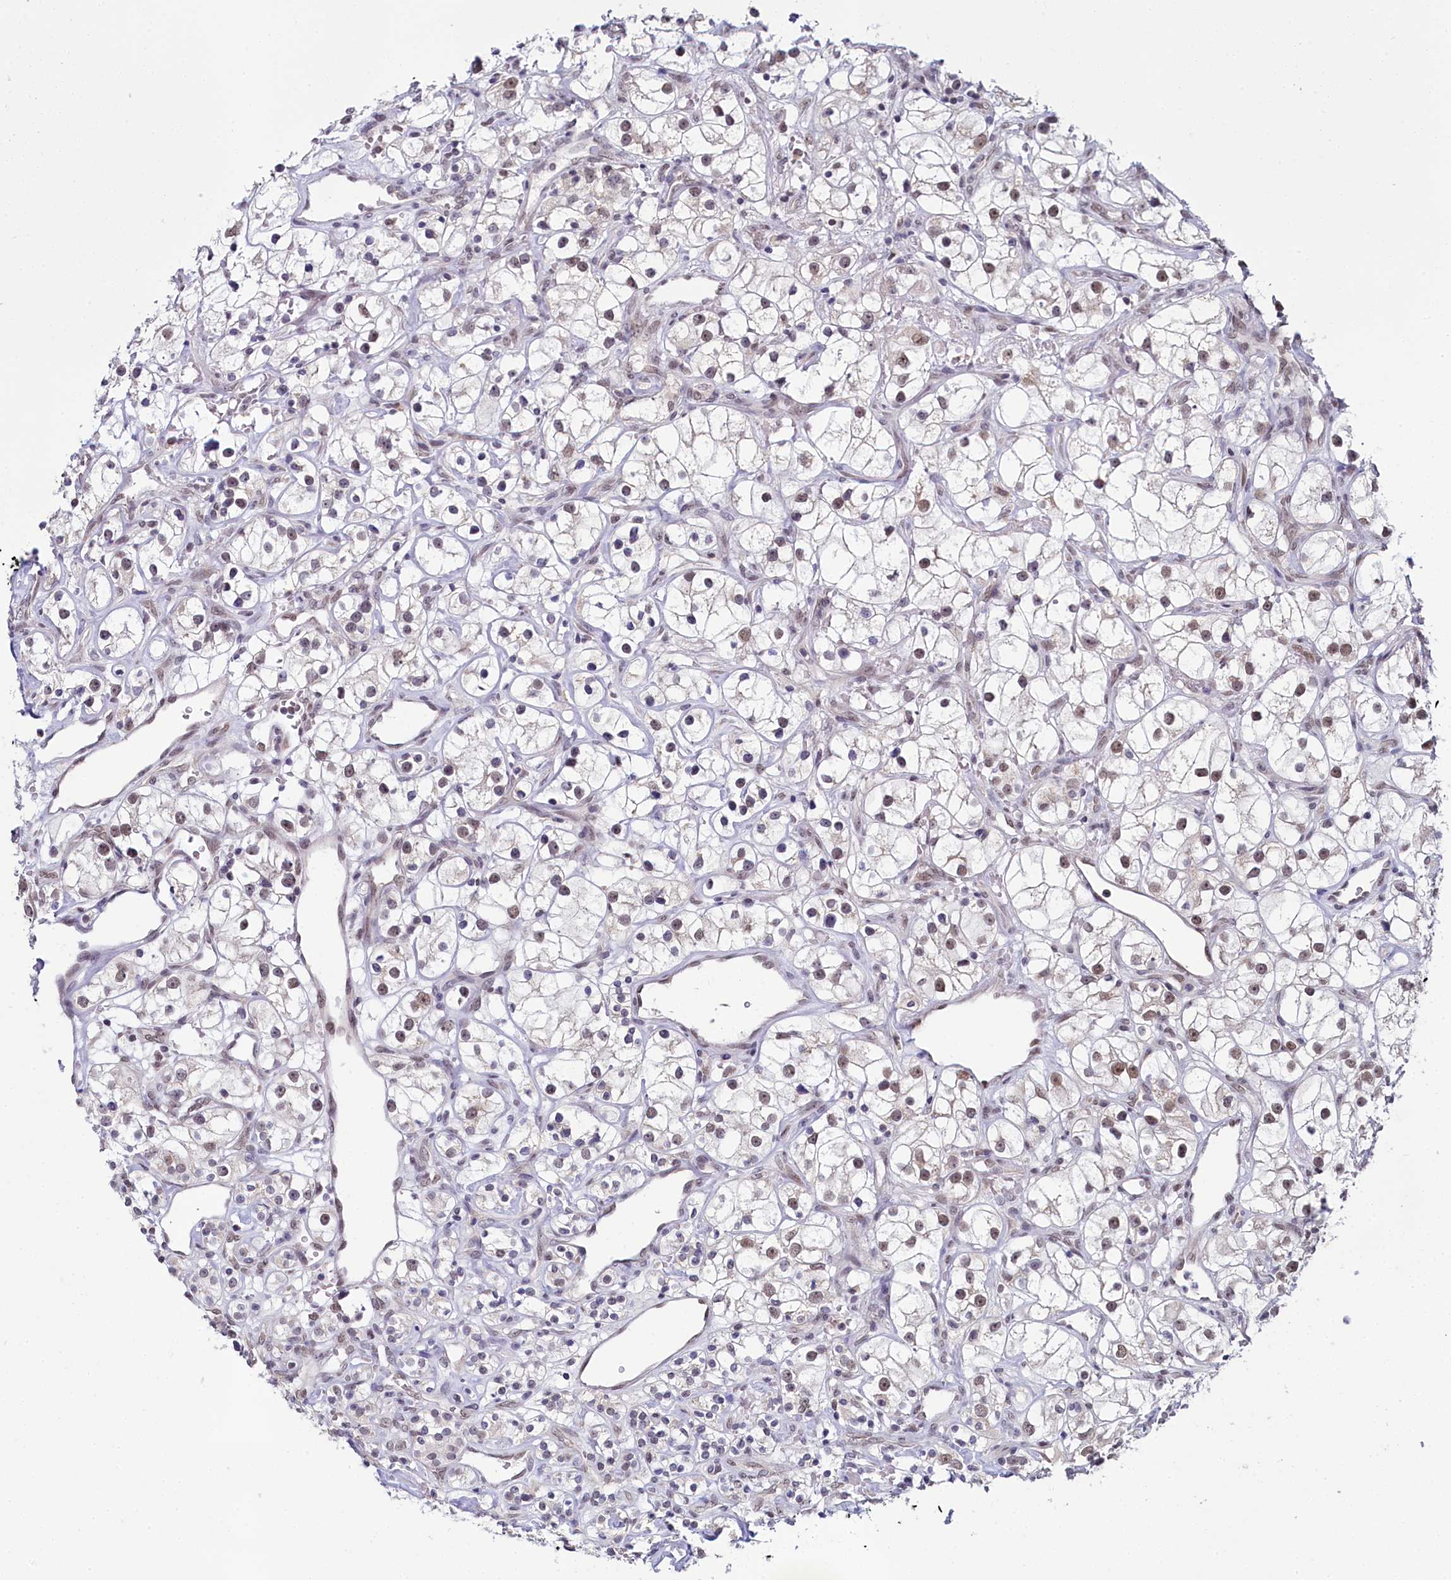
{"staining": {"intensity": "weak", "quantity": "<25%", "location": "nuclear"}, "tissue": "renal cancer", "cell_type": "Tumor cells", "image_type": "cancer", "snomed": [{"axis": "morphology", "description": "Adenocarcinoma, NOS"}, {"axis": "topography", "description": "Kidney"}], "caption": "Renal cancer (adenocarcinoma) stained for a protein using immunohistochemistry (IHC) reveals no positivity tumor cells.", "gene": "PPHLN1", "patient": {"sex": "male", "age": 77}}